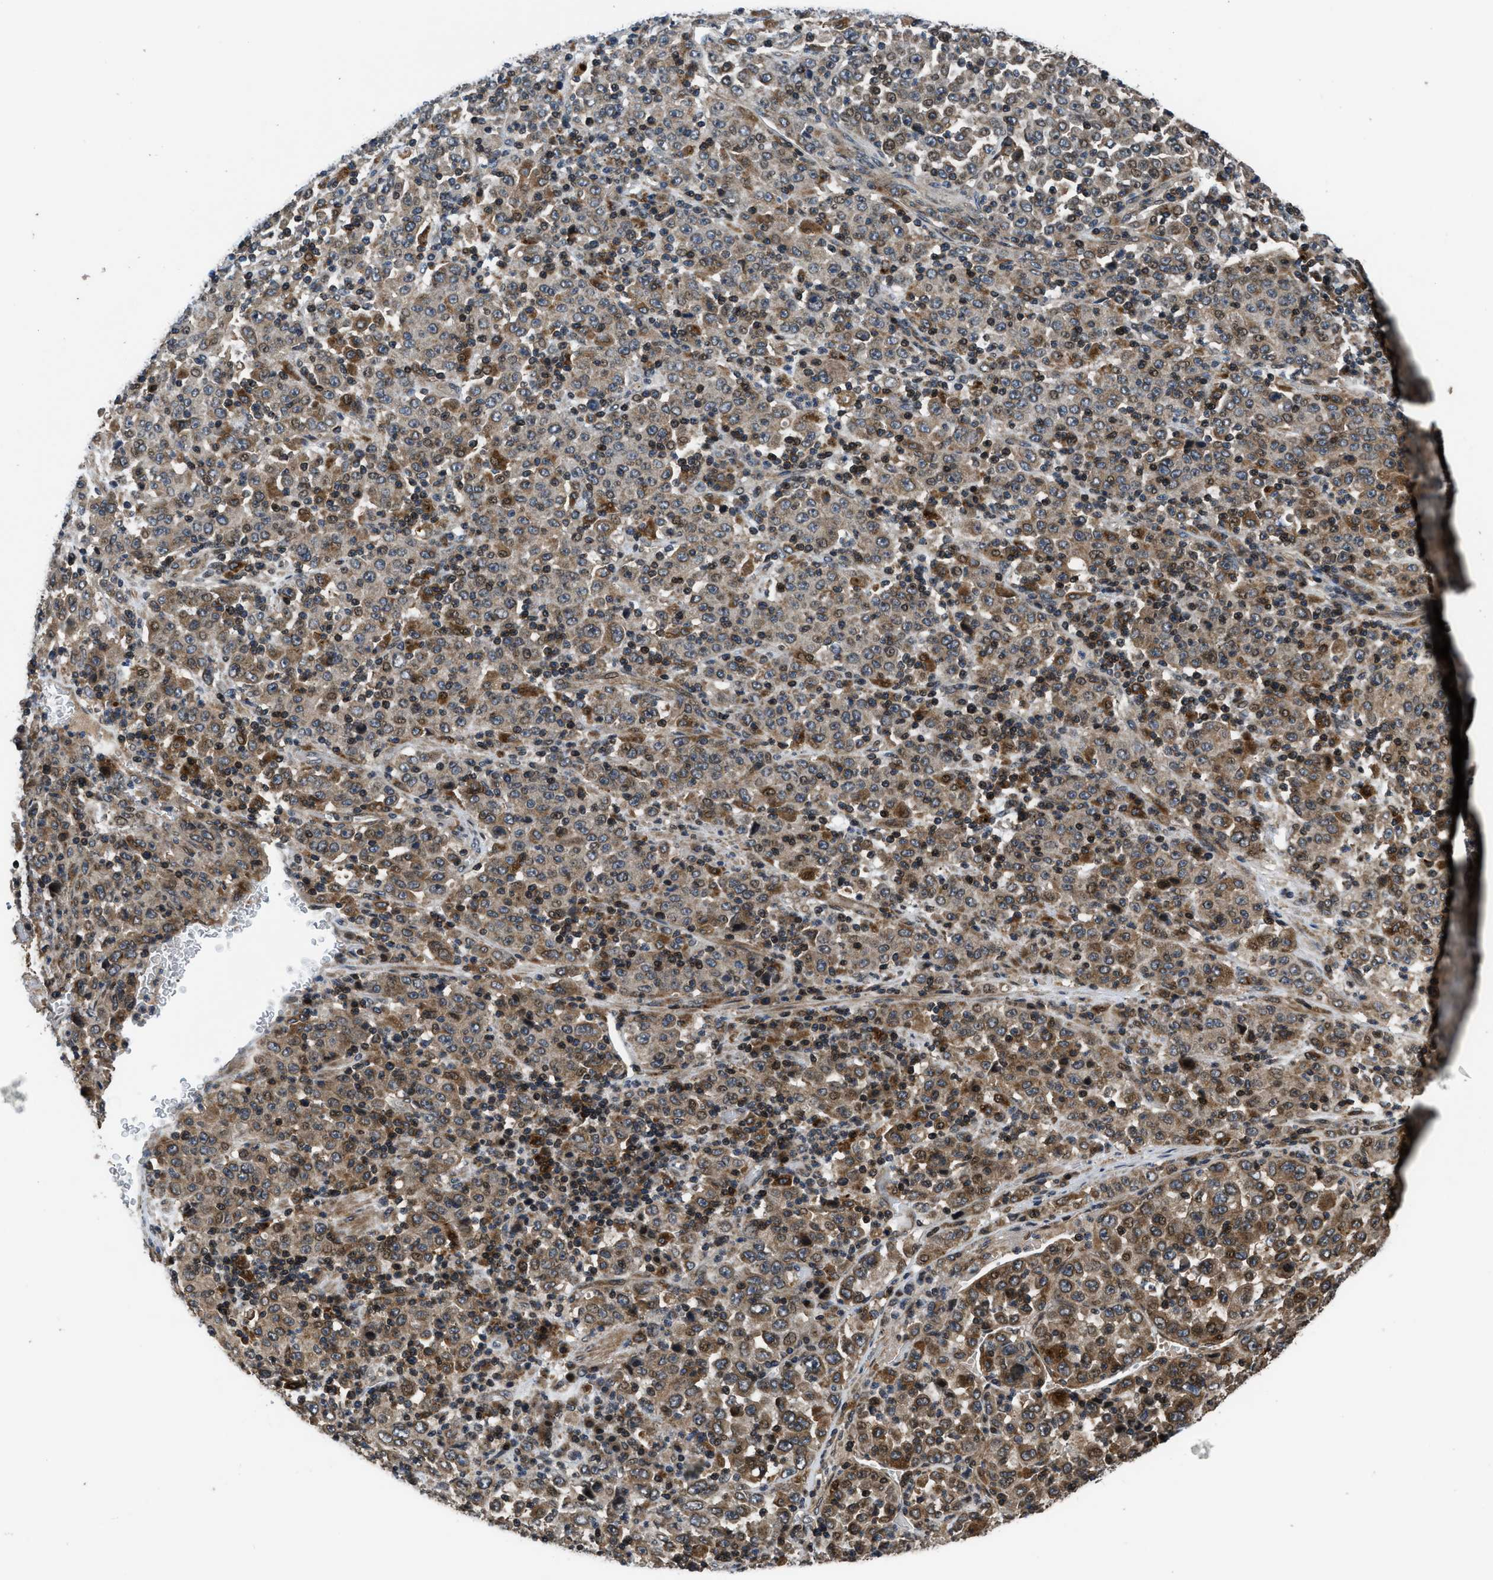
{"staining": {"intensity": "moderate", "quantity": ">75%", "location": "cytoplasmic/membranous"}, "tissue": "stomach cancer", "cell_type": "Tumor cells", "image_type": "cancer", "snomed": [{"axis": "morphology", "description": "Normal tissue, NOS"}, {"axis": "morphology", "description": "Adenocarcinoma, NOS"}, {"axis": "topography", "description": "Stomach, upper"}, {"axis": "topography", "description": "Stomach"}], "caption": "A brown stain labels moderate cytoplasmic/membranous expression of a protein in human stomach cancer tumor cells.", "gene": "CTBS", "patient": {"sex": "male", "age": 59}}